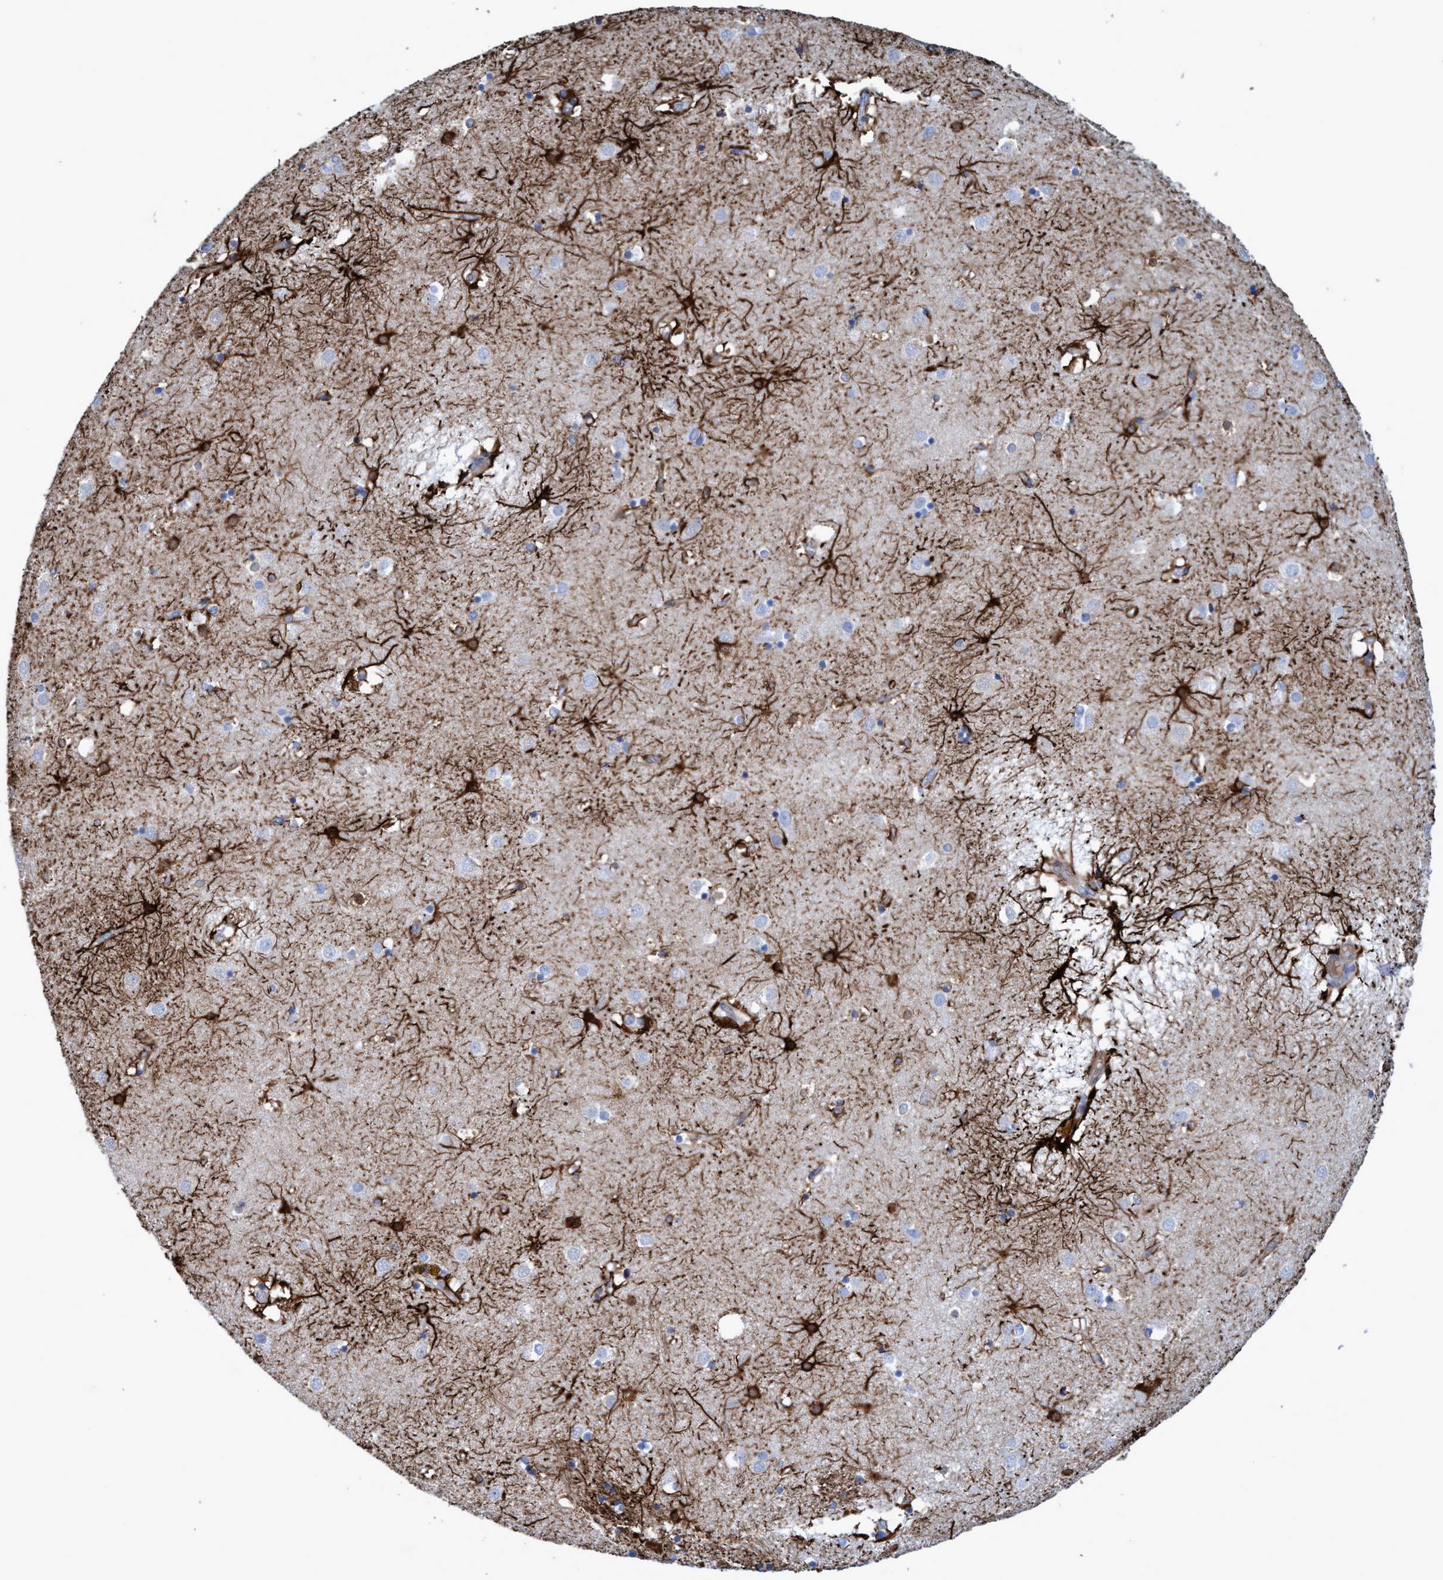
{"staining": {"intensity": "strong", "quantity": "<25%", "location": "cytoplasmic/membranous"}, "tissue": "caudate", "cell_type": "Glial cells", "image_type": "normal", "snomed": [{"axis": "morphology", "description": "Normal tissue, NOS"}, {"axis": "topography", "description": "Lateral ventricle wall"}], "caption": "Glial cells demonstrate medium levels of strong cytoplasmic/membranous staining in about <25% of cells in unremarkable caudate. The staining was performed using DAB to visualize the protein expression in brown, while the nuclei were stained in blue with hematoxylin (Magnification: 20x).", "gene": "GULP1", "patient": {"sex": "male", "age": 70}}